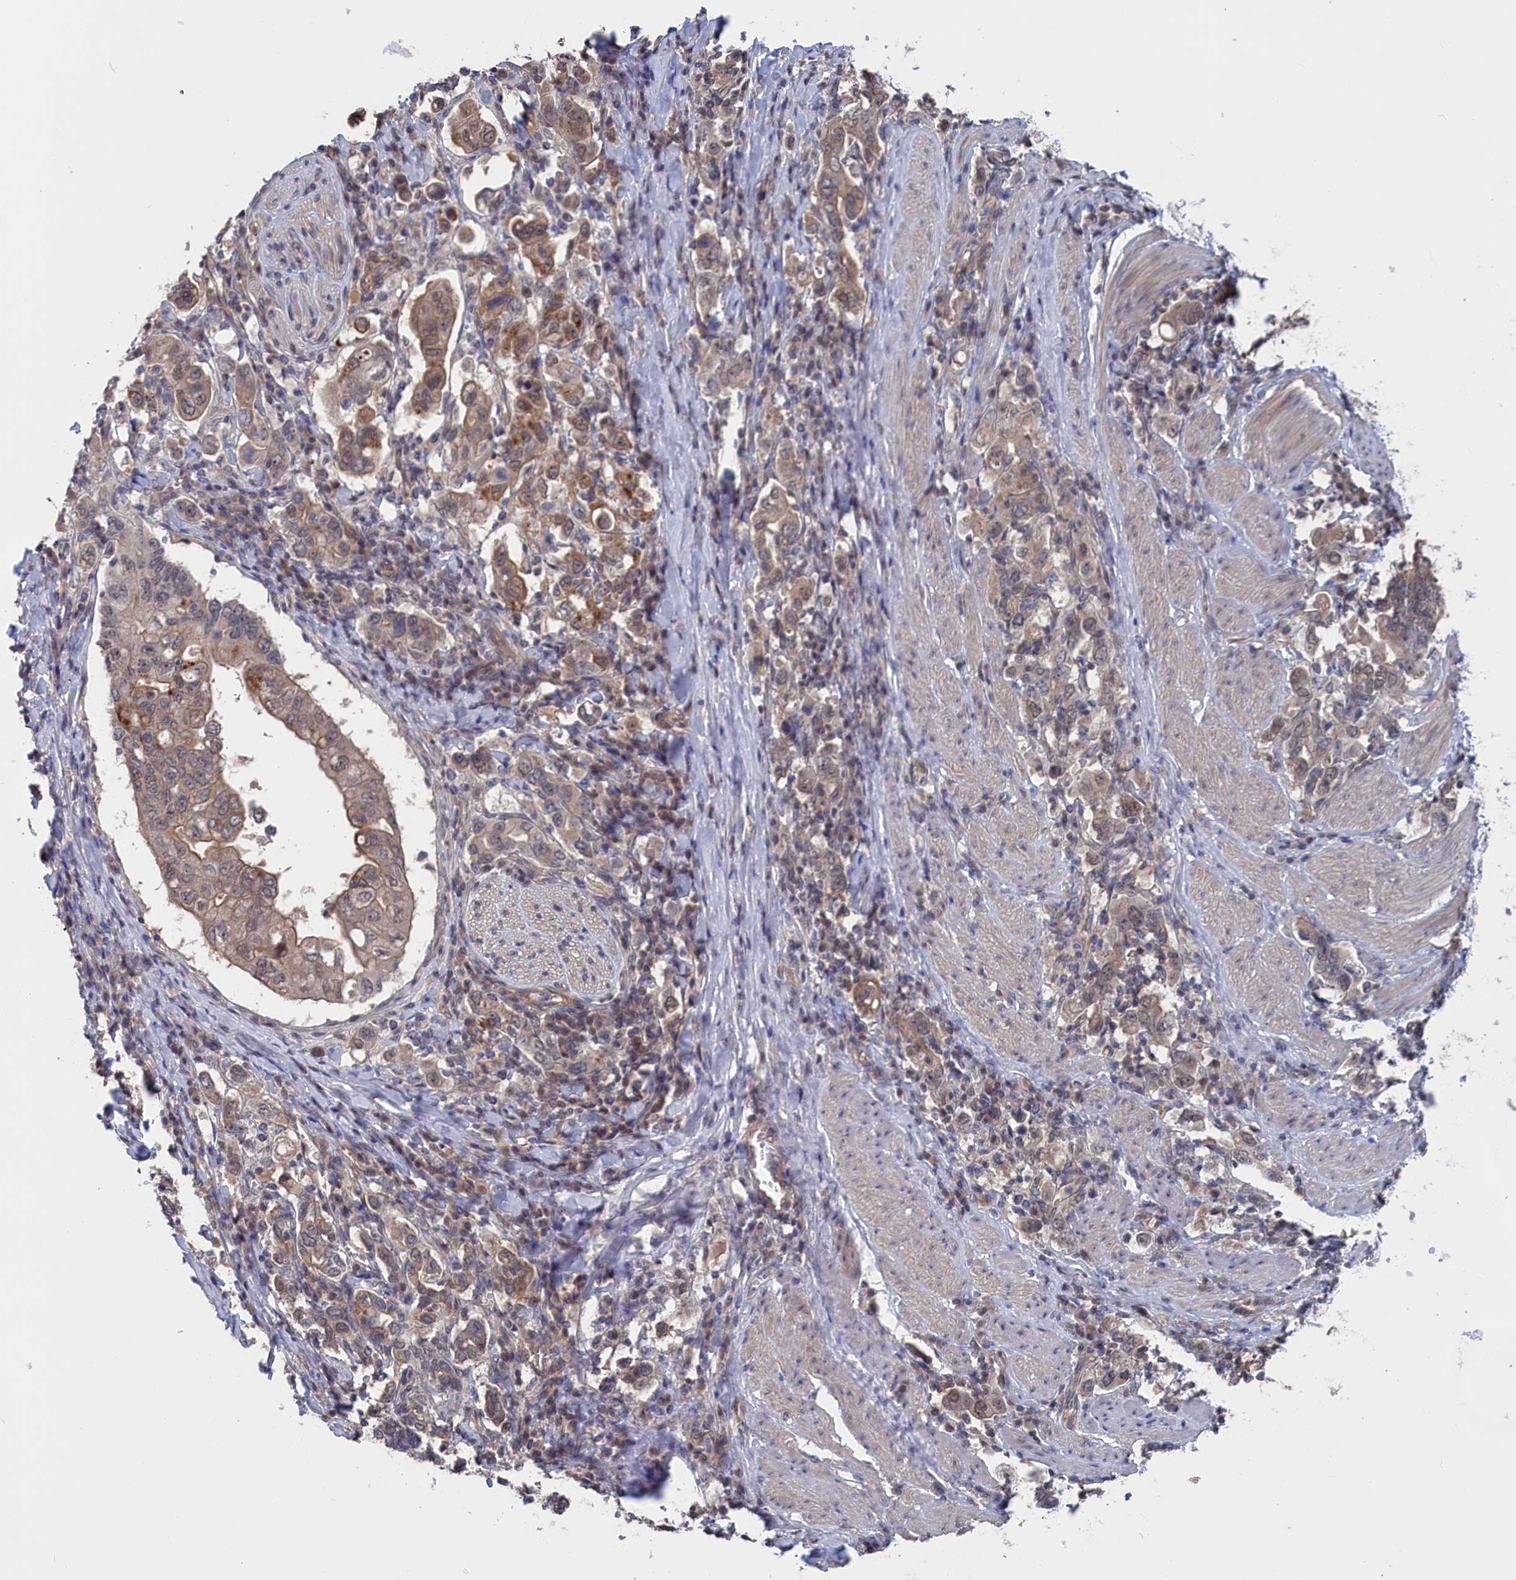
{"staining": {"intensity": "weak", "quantity": ">75%", "location": "cytoplasmic/membranous"}, "tissue": "stomach cancer", "cell_type": "Tumor cells", "image_type": "cancer", "snomed": [{"axis": "morphology", "description": "Adenocarcinoma, NOS"}, {"axis": "topography", "description": "Stomach, upper"}], "caption": "DAB (3,3'-diaminobenzidine) immunohistochemical staining of human stomach cancer displays weak cytoplasmic/membranous protein staining in about >75% of tumor cells.", "gene": "NUTF2", "patient": {"sex": "male", "age": 62}}